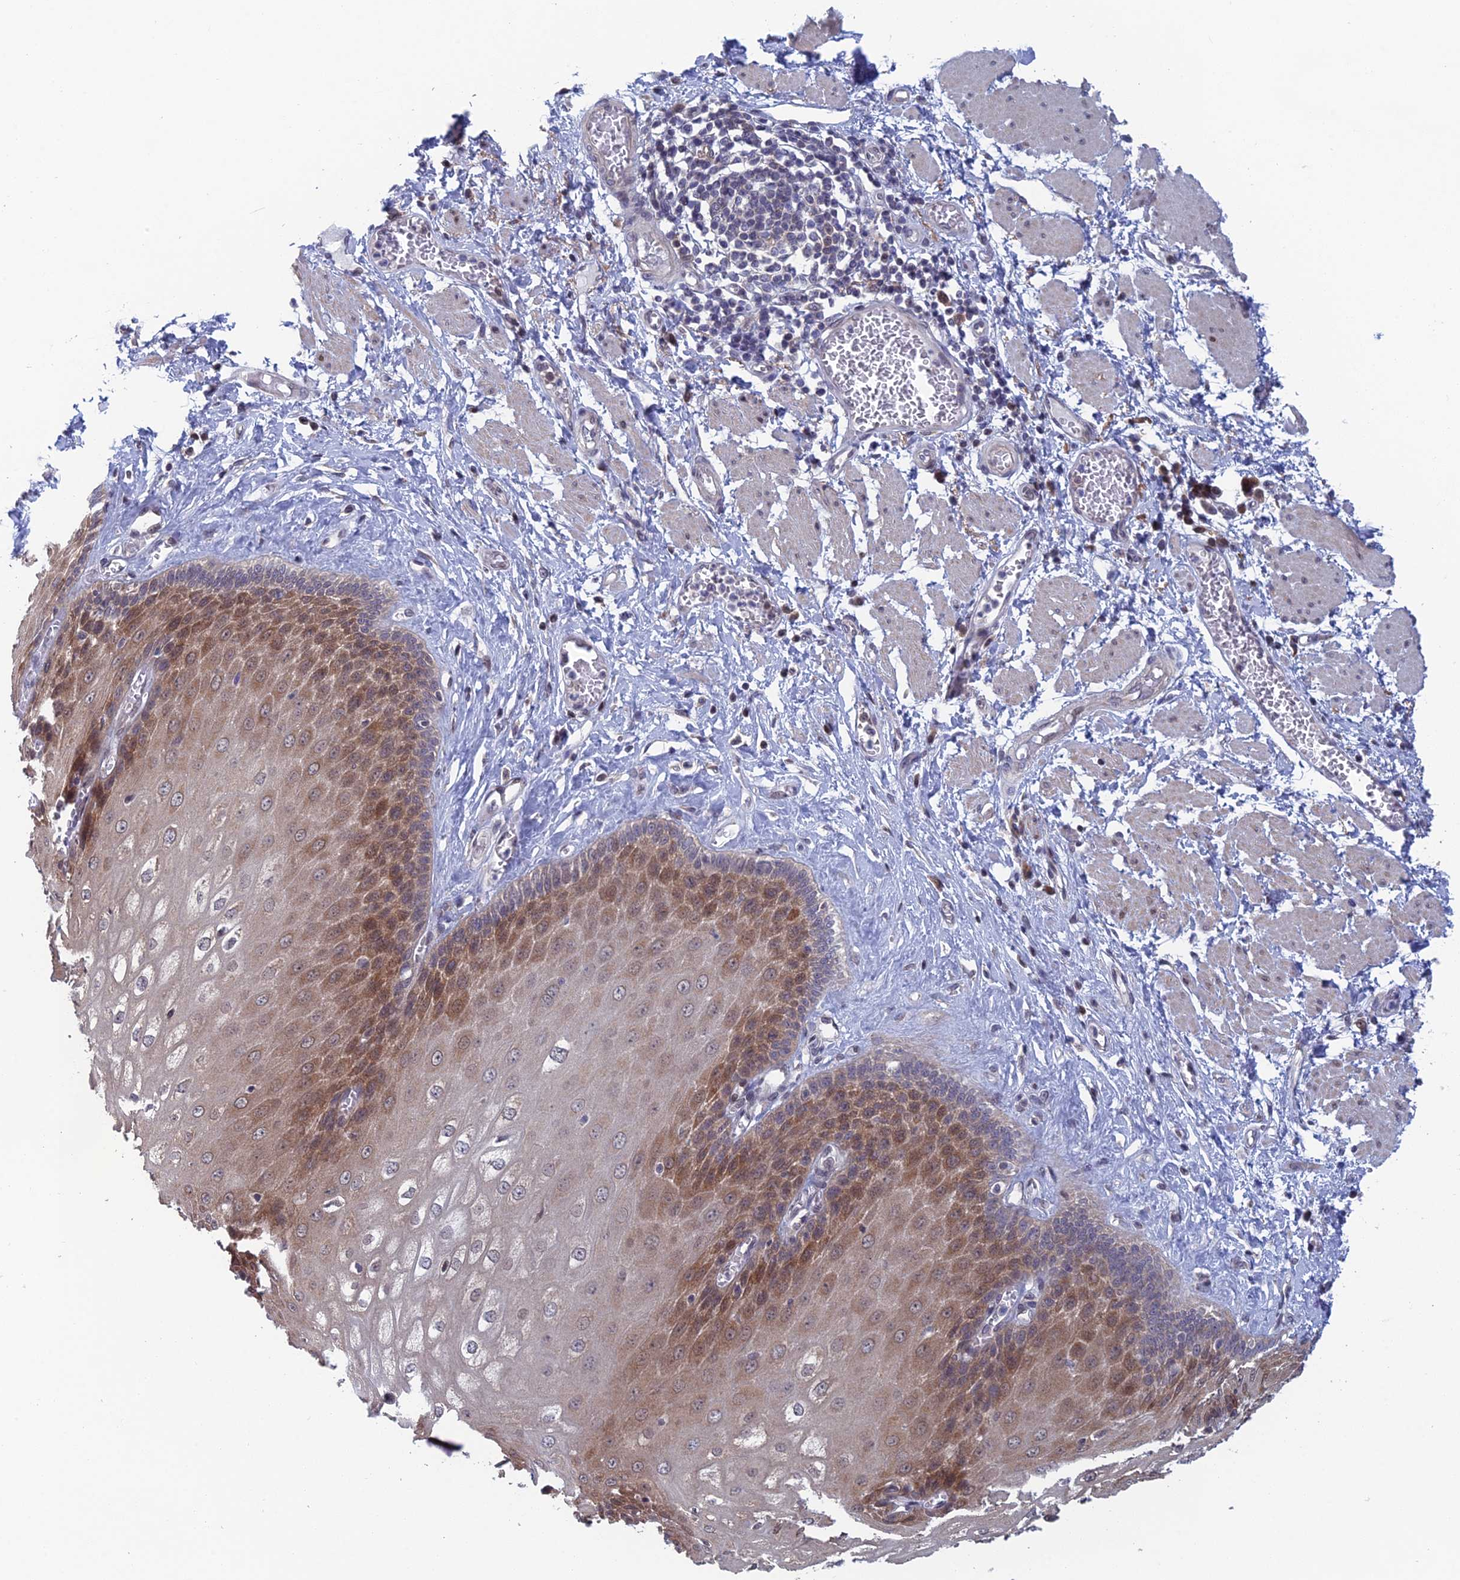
{"staining": {"intensity": "moderate", "quantity": "25%-75%", "location": "cytoplasmic/membranous,nuclear"}, "tissue": "esophagus", "cell_type": "Squamous epithelial cells", "image_type": "normal", "snomed": [{"axis": "morphology", "description": "Normal tissue, NOS"}, {"axis": "topography", "description": "Esophagus"}], "caption": "Moderate cytoplasmic/membranous,nuclear staining for a protein is present in about 25%-75% of squamous epithelial cells of unremarkable esophagus using IHC.", "gene": "SRA1", "patient": {"sex": "male", "age": 60}}